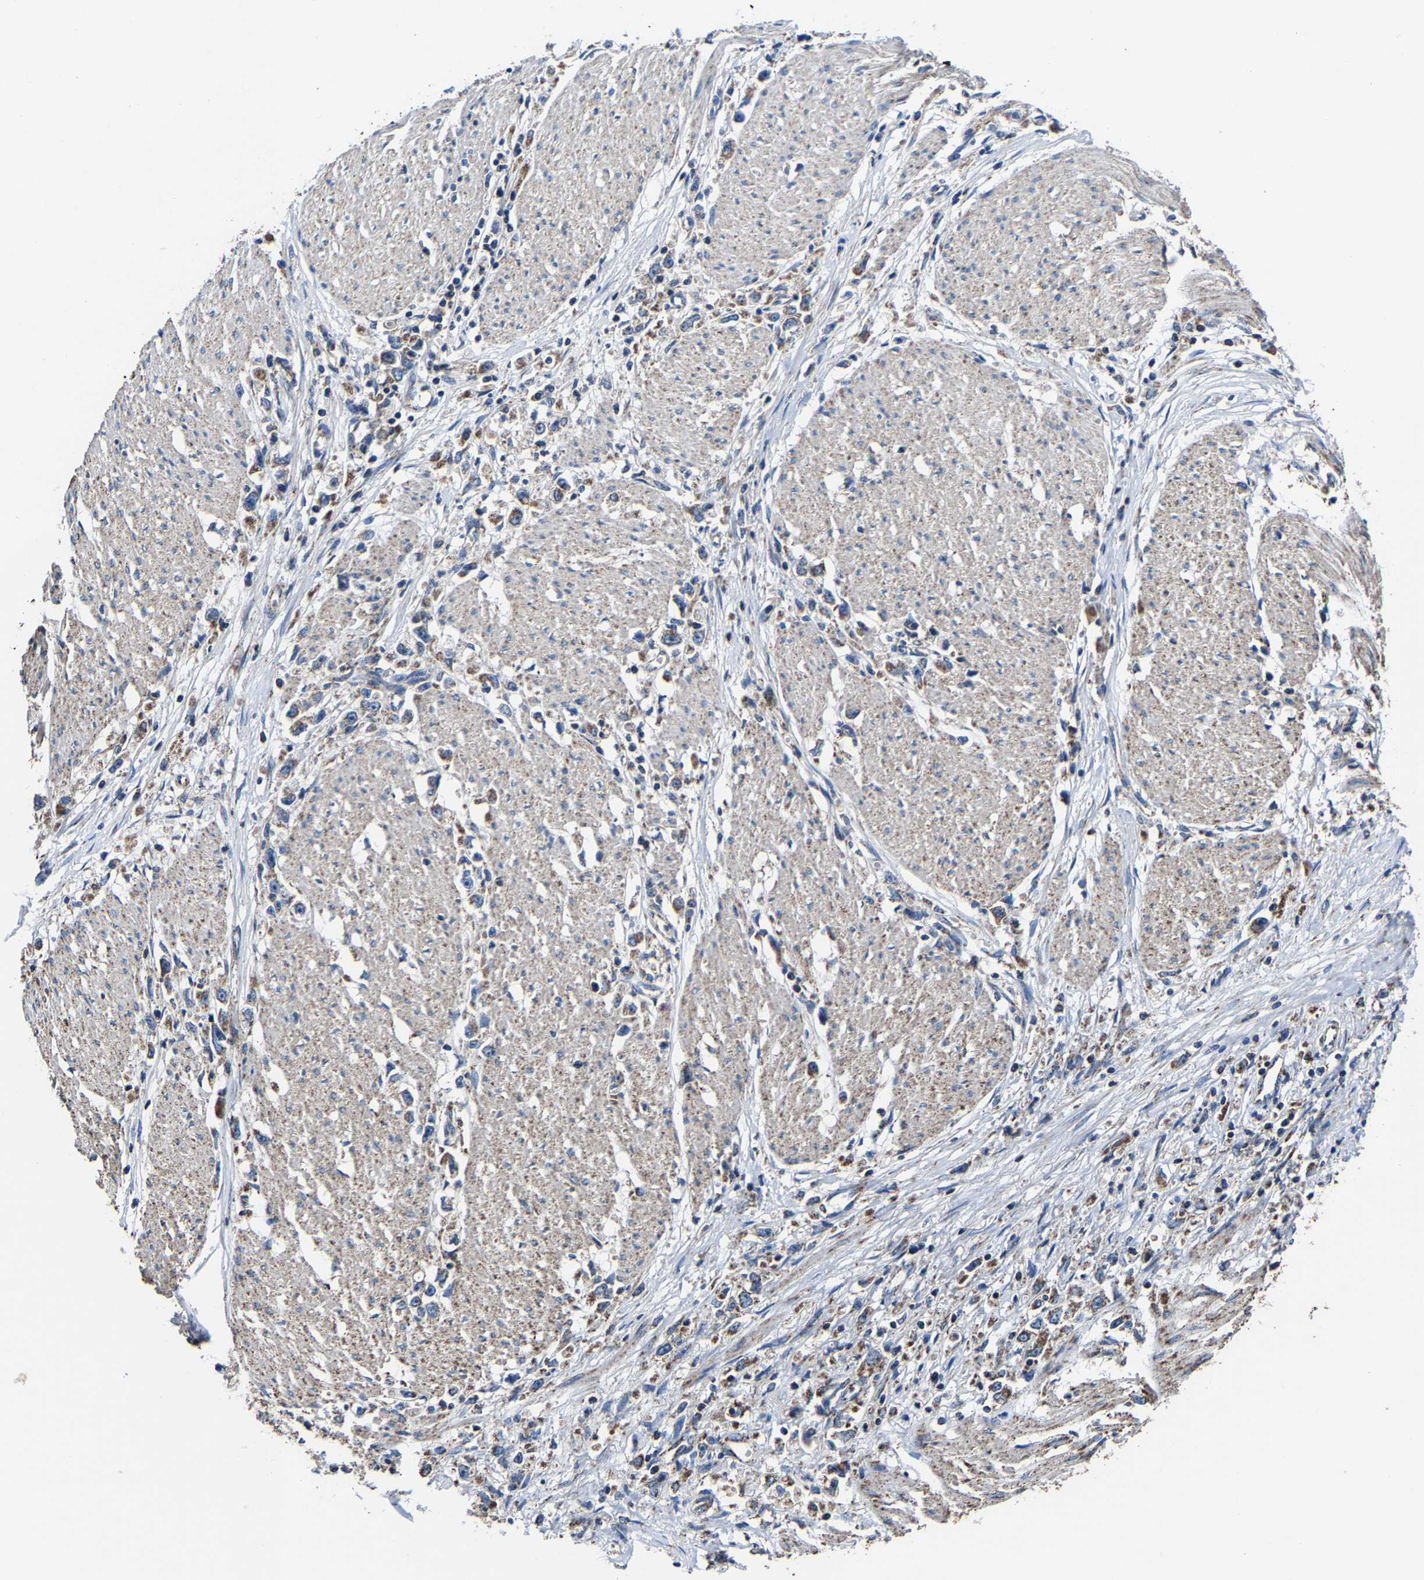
{"staining": {"intensity": "moderate", "quantity": "<25%", "location": "cytoplasmic/membranous"}, "tissue": "stomach cancer", "cell_type": "Tumor cells", "image_type": "cancer", "snomed": [{"axis": "morphology", "description": "Adenocarcinoma, NOS"}, {"axis": "topography", "description": "Stomach"}], "caption": "Adenocarcinoma (stomach) stained with a brown dye exhibits moderate cytoplasmic/membranous positive positivity in approximately <25% of tumor cells.", "gene": "ZCCHC7", "patient": {"sex": "female", "age": 59}}